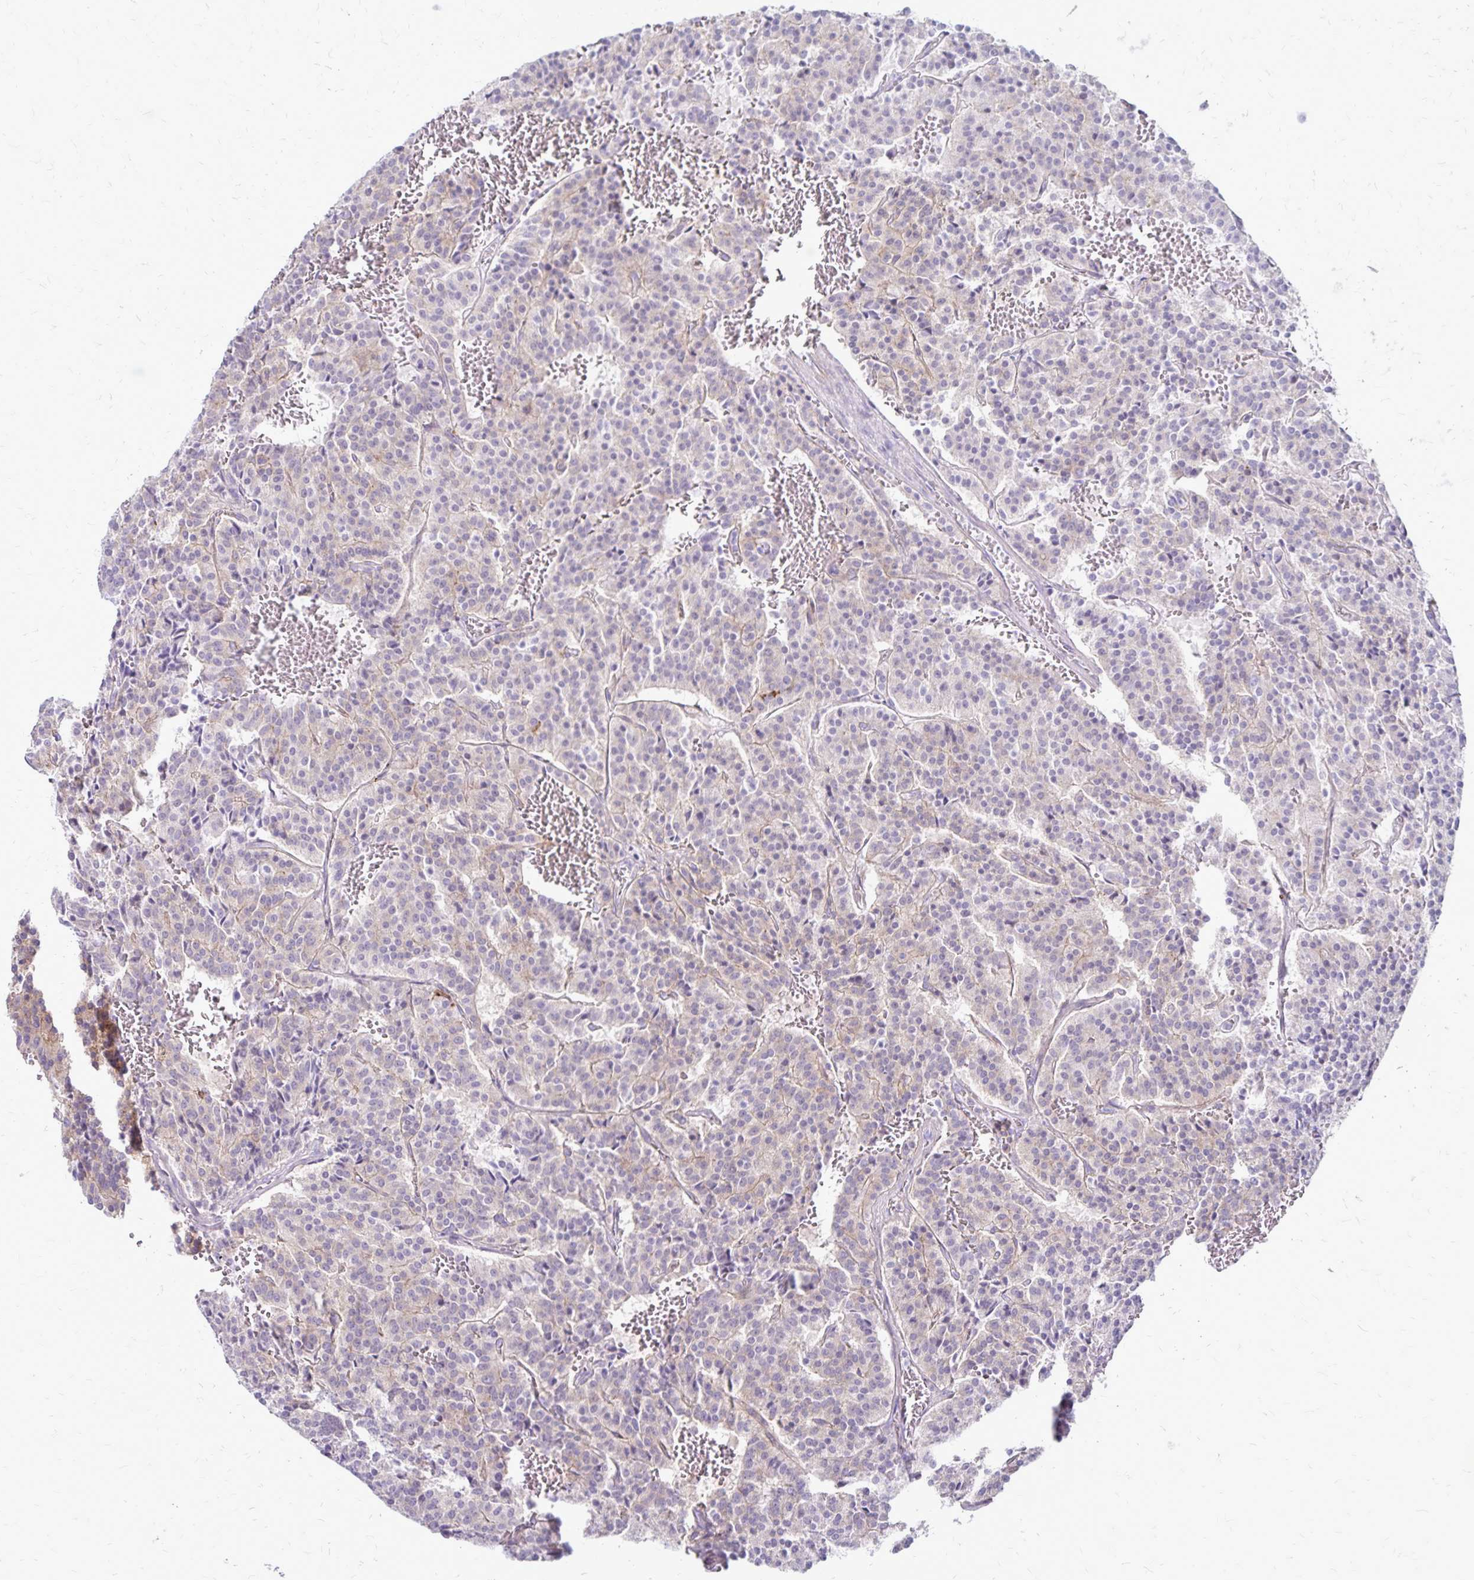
{"staining": {"intensity": "negative", "quantity": "none", "location": "none"}, "tissue": "carcinoid", "cell_type": "Tumor cells", "image_type": "cancer", "snomed": [{"axis": "morphology", "description": "Carcinoid, malignant, NOS"}, {"axis": "topography", "description": "Lung"}], "caption": "Malignant carcinoid was stained to show a protein in brown. There is no significant positivity in tumor cells. The staining is performed using DAB (3,3'-diaminobenzidine) brown chromogen with nuclei counter-stained in using hematoxylin.", "gene": "TNS3", "patient": {"sex": "male", "age": 70}}